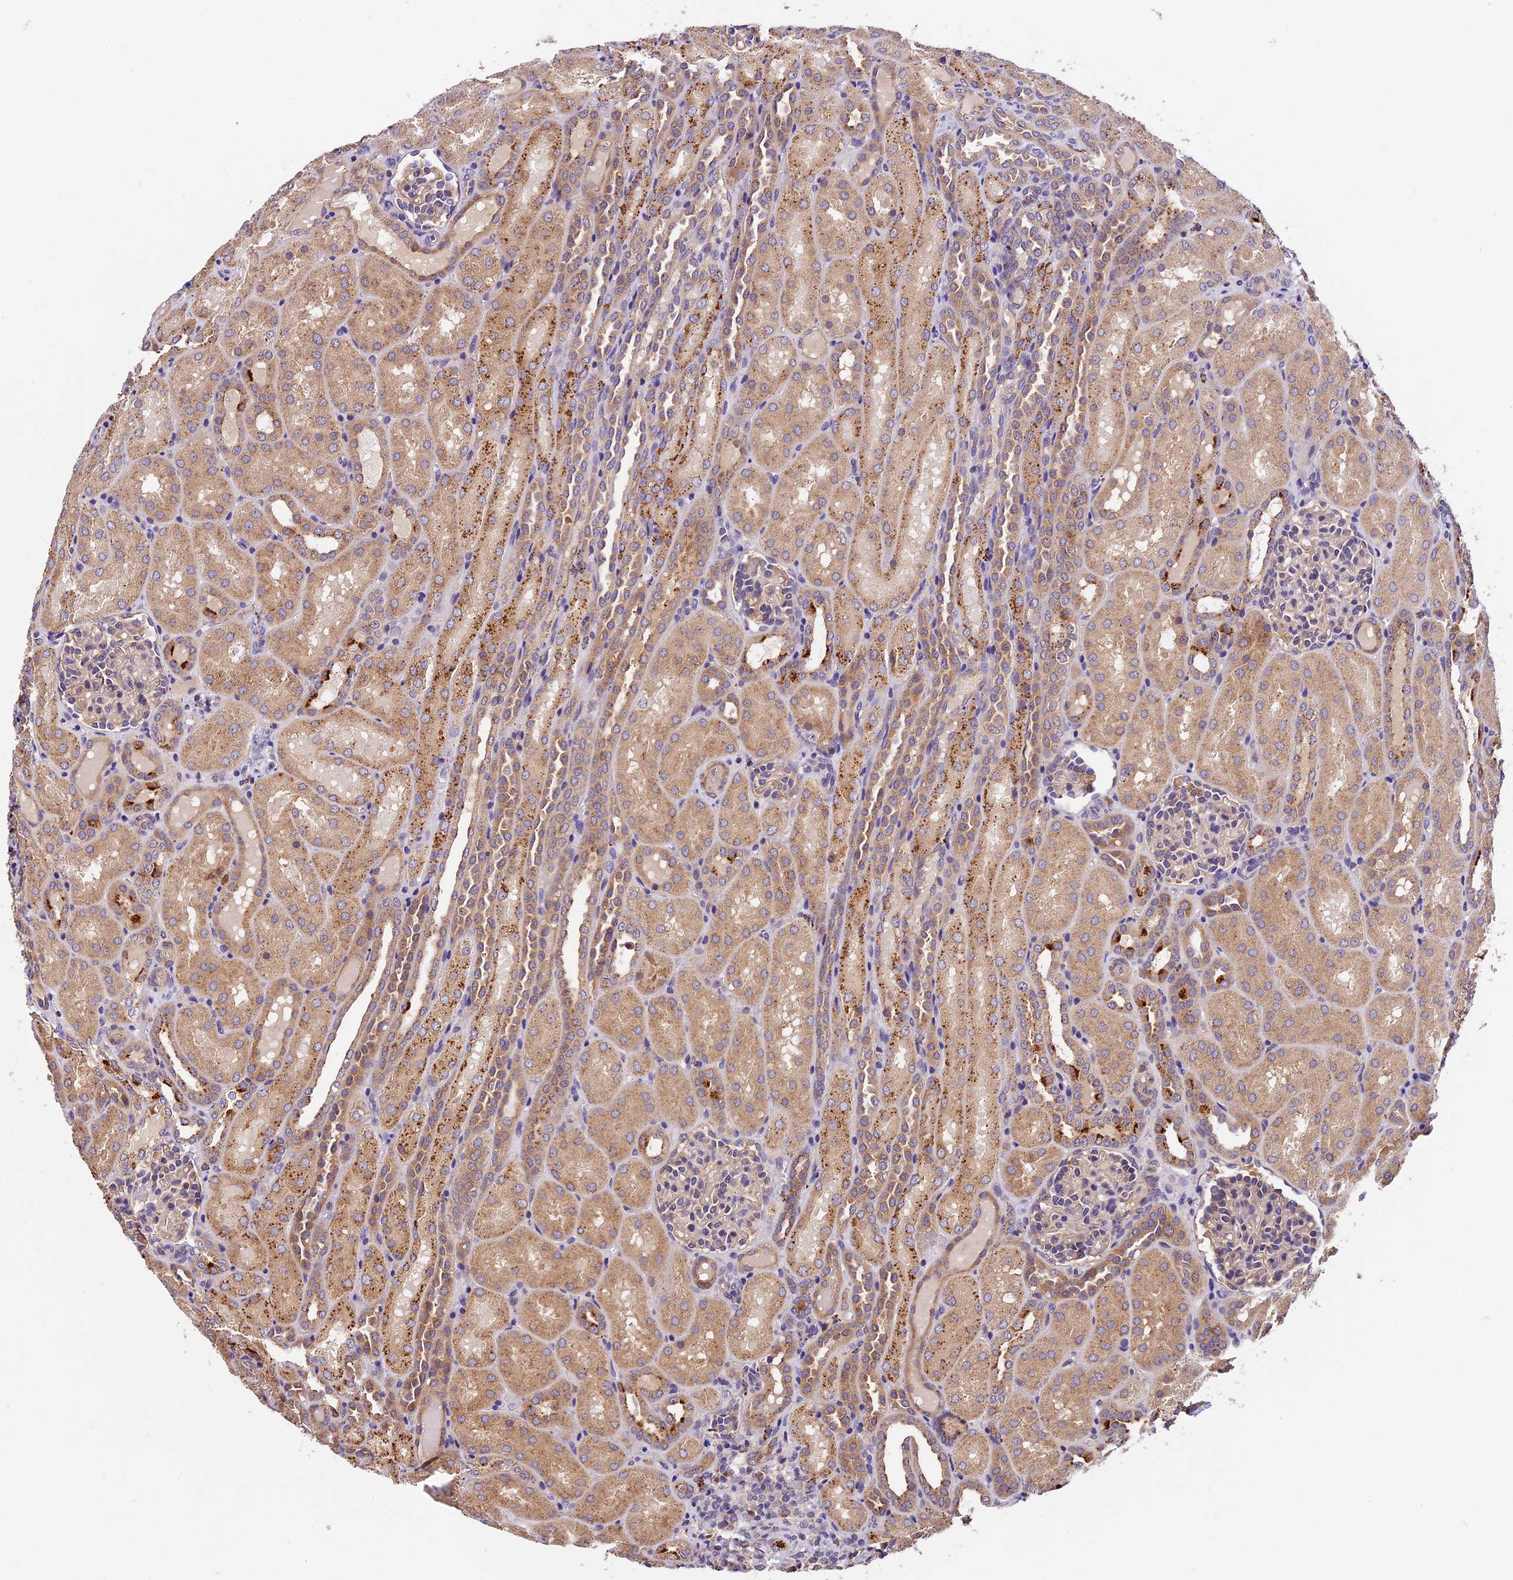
{"staining": {"intensity": "weak", "quantity": "<25%", "location": "cytoplasmic/membranous"}, "tissue": "kidney", "cell_type": "Cells in glomeruli", "image_type": "normal", "snomed": [{"axis": "morphology", "description": "Normal tissue, NOS"}, {"axis": "topography", "description": "Kidney"}], "caption": "Image shows no protein positivity in cells in glomeruli of benign kidney.", "gene": "COPE", "patient": {"sex": "male", "age": 1}}